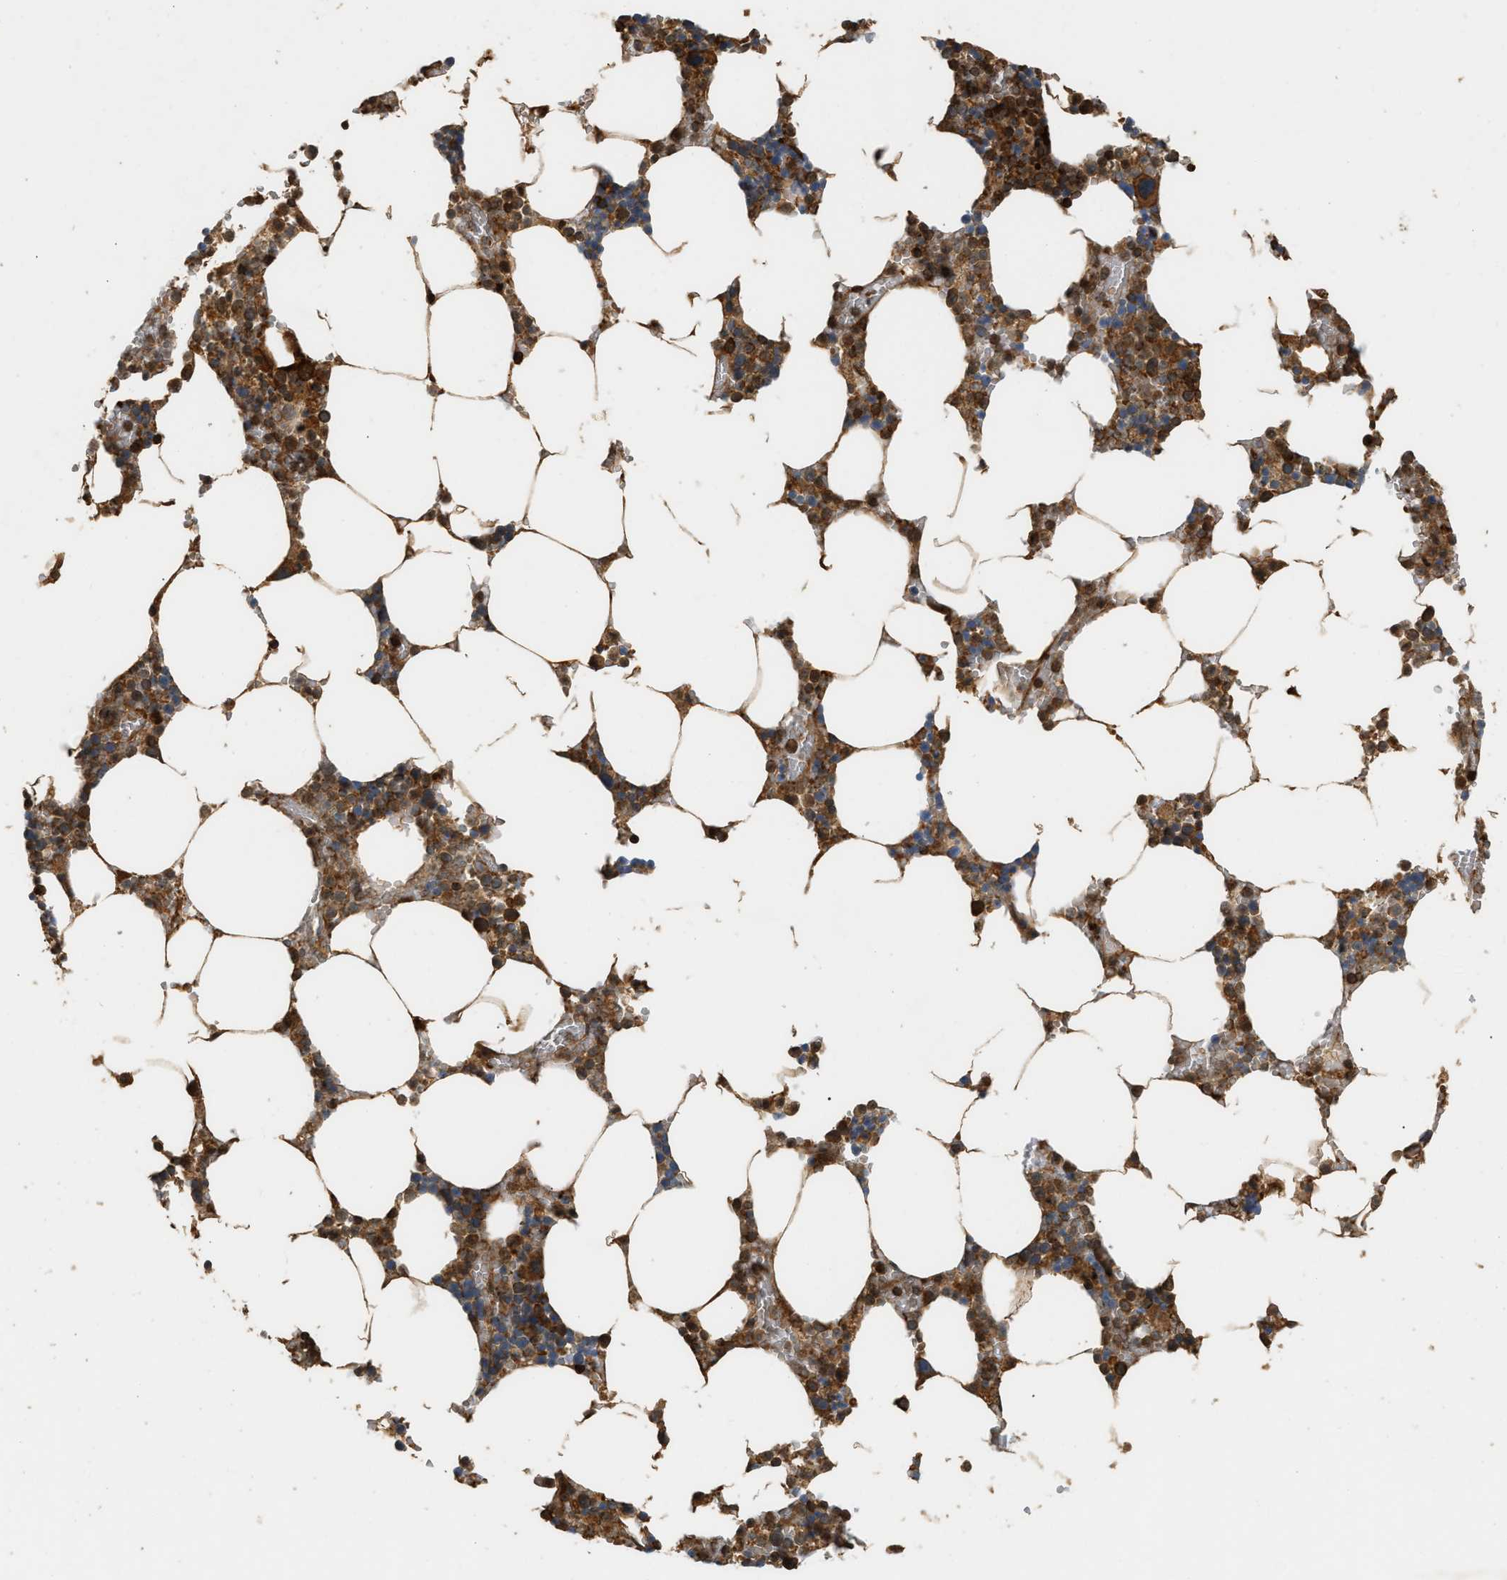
{"staining": {"intensity": "strong", "quantity": ">75%", "location": "cytoplasmic/membranous"}, "tissue": "bone marrow", "cell_type": "Hematopoietic cells", "image_type": "normal", "snomed": [{"axis": "morphology", "description": "Normal tissue, NOS"}, {"axis": "topography", "description": "Bone marrow"}], "caption": "Protein staining displays strong cytoplasmic/membranous positivity in about >75% of hematopoietic cells in unremarkable bone marrow. (brown staining indicates protein expression, while blue staining denotes nuclei).", "gene": "ENSG00000282218", "patient": {"sex": "male", "age": 70}}